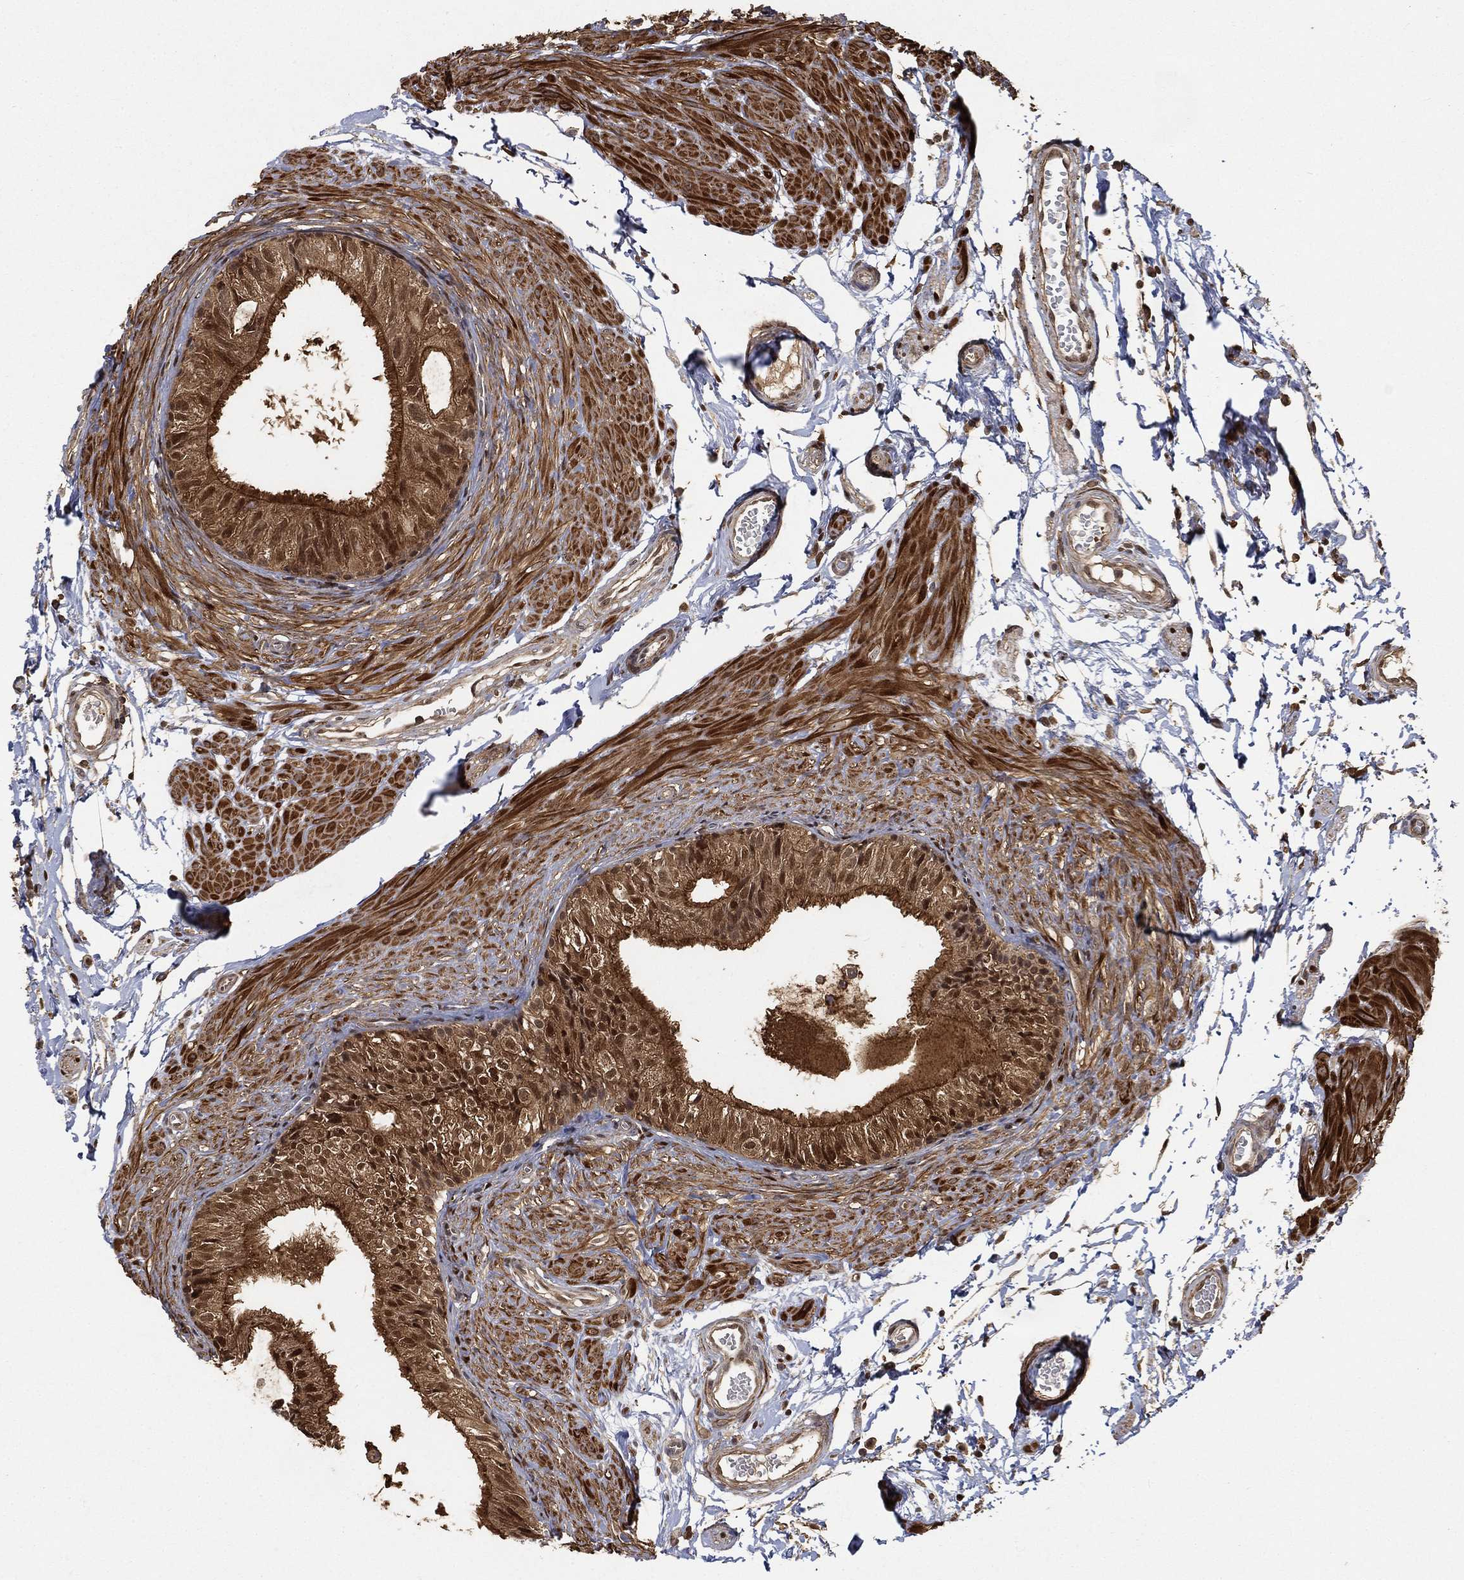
{"staining": {"intensity": "strong", "quantity": ">75%", "location": "cytoplasmic/membranous,nuclear"}, "tissue": "epididymis", "cell_type": "Glandular cells", "image_type": "normal", "snomed": [{"axis": "morphology", "description": "Normal tissue, NOS"}, {"axis": "topography", "description": "Epididymis"}], "caption": "The histopathology image exhibits a brown stain indicating the presence of a protein in the cytoplasmic/membranous,nuclear of glandular cells in epididymis. The protein is stained brown, and the nuclei are stained in blue (DAB IHC with brightfield microscopy, high magnification).", "gene": "CRYL1", "patient": {"sex": "male", "age": 22}}